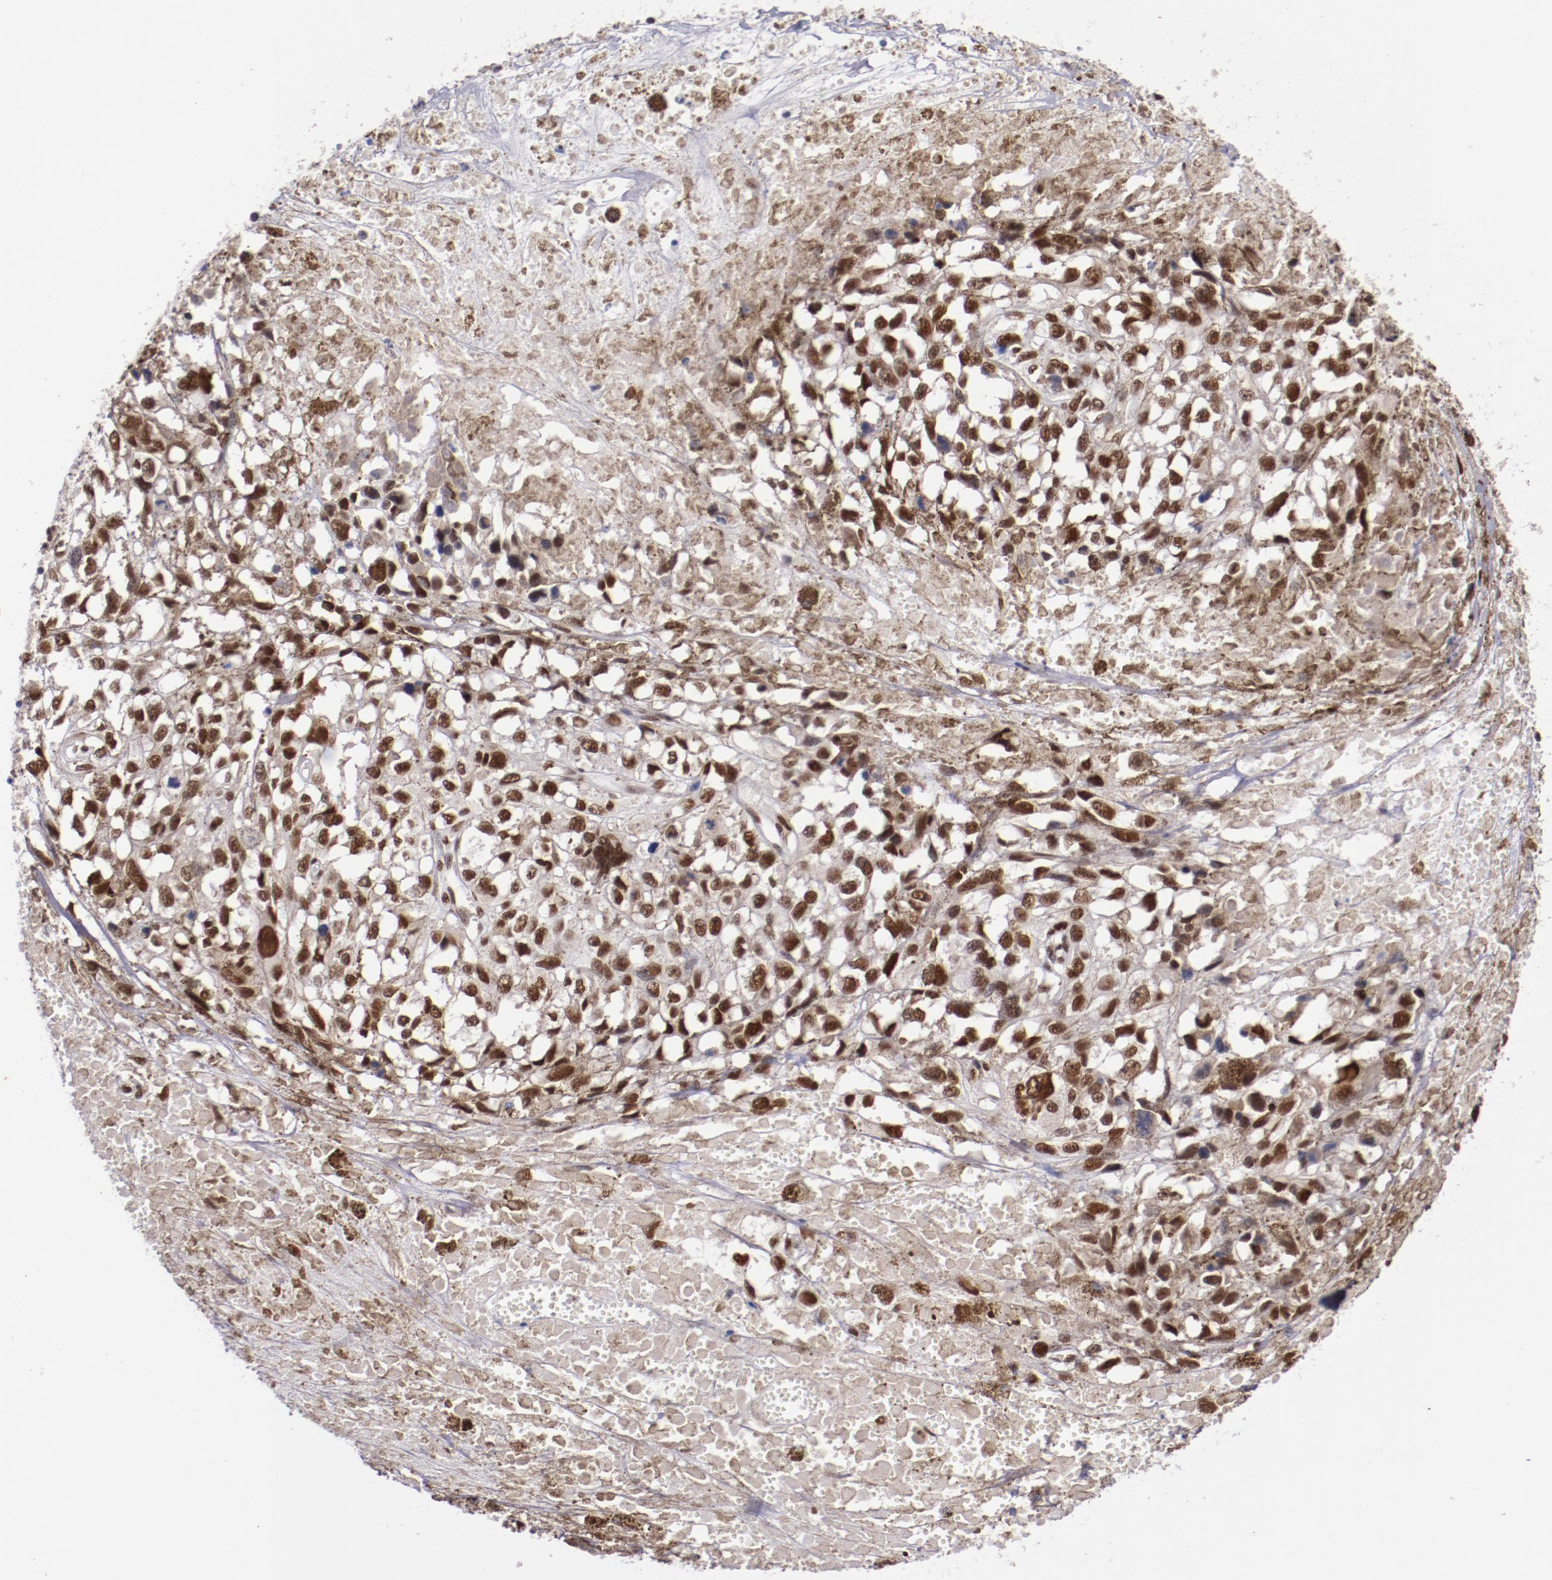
{"staining": {"intensity": "strong", "quantity": ">75%", "location": "nuclear"}, "tissue": "melanoma", "cell_type": "Tumor cells", "image_type": "cancer", "snomed": [{"axis": "morphology", "description": "Malignant melanoma, Metastatic site"}, {"axis": "topography", "description": "Lymph node"}], "caption": "Human melanoma stained with a brown dye shows strong nuclear positive staining in approximately >75% of tumor cells.", "gene": "SRF", "patient": {"sex": "male", "age": 59}}